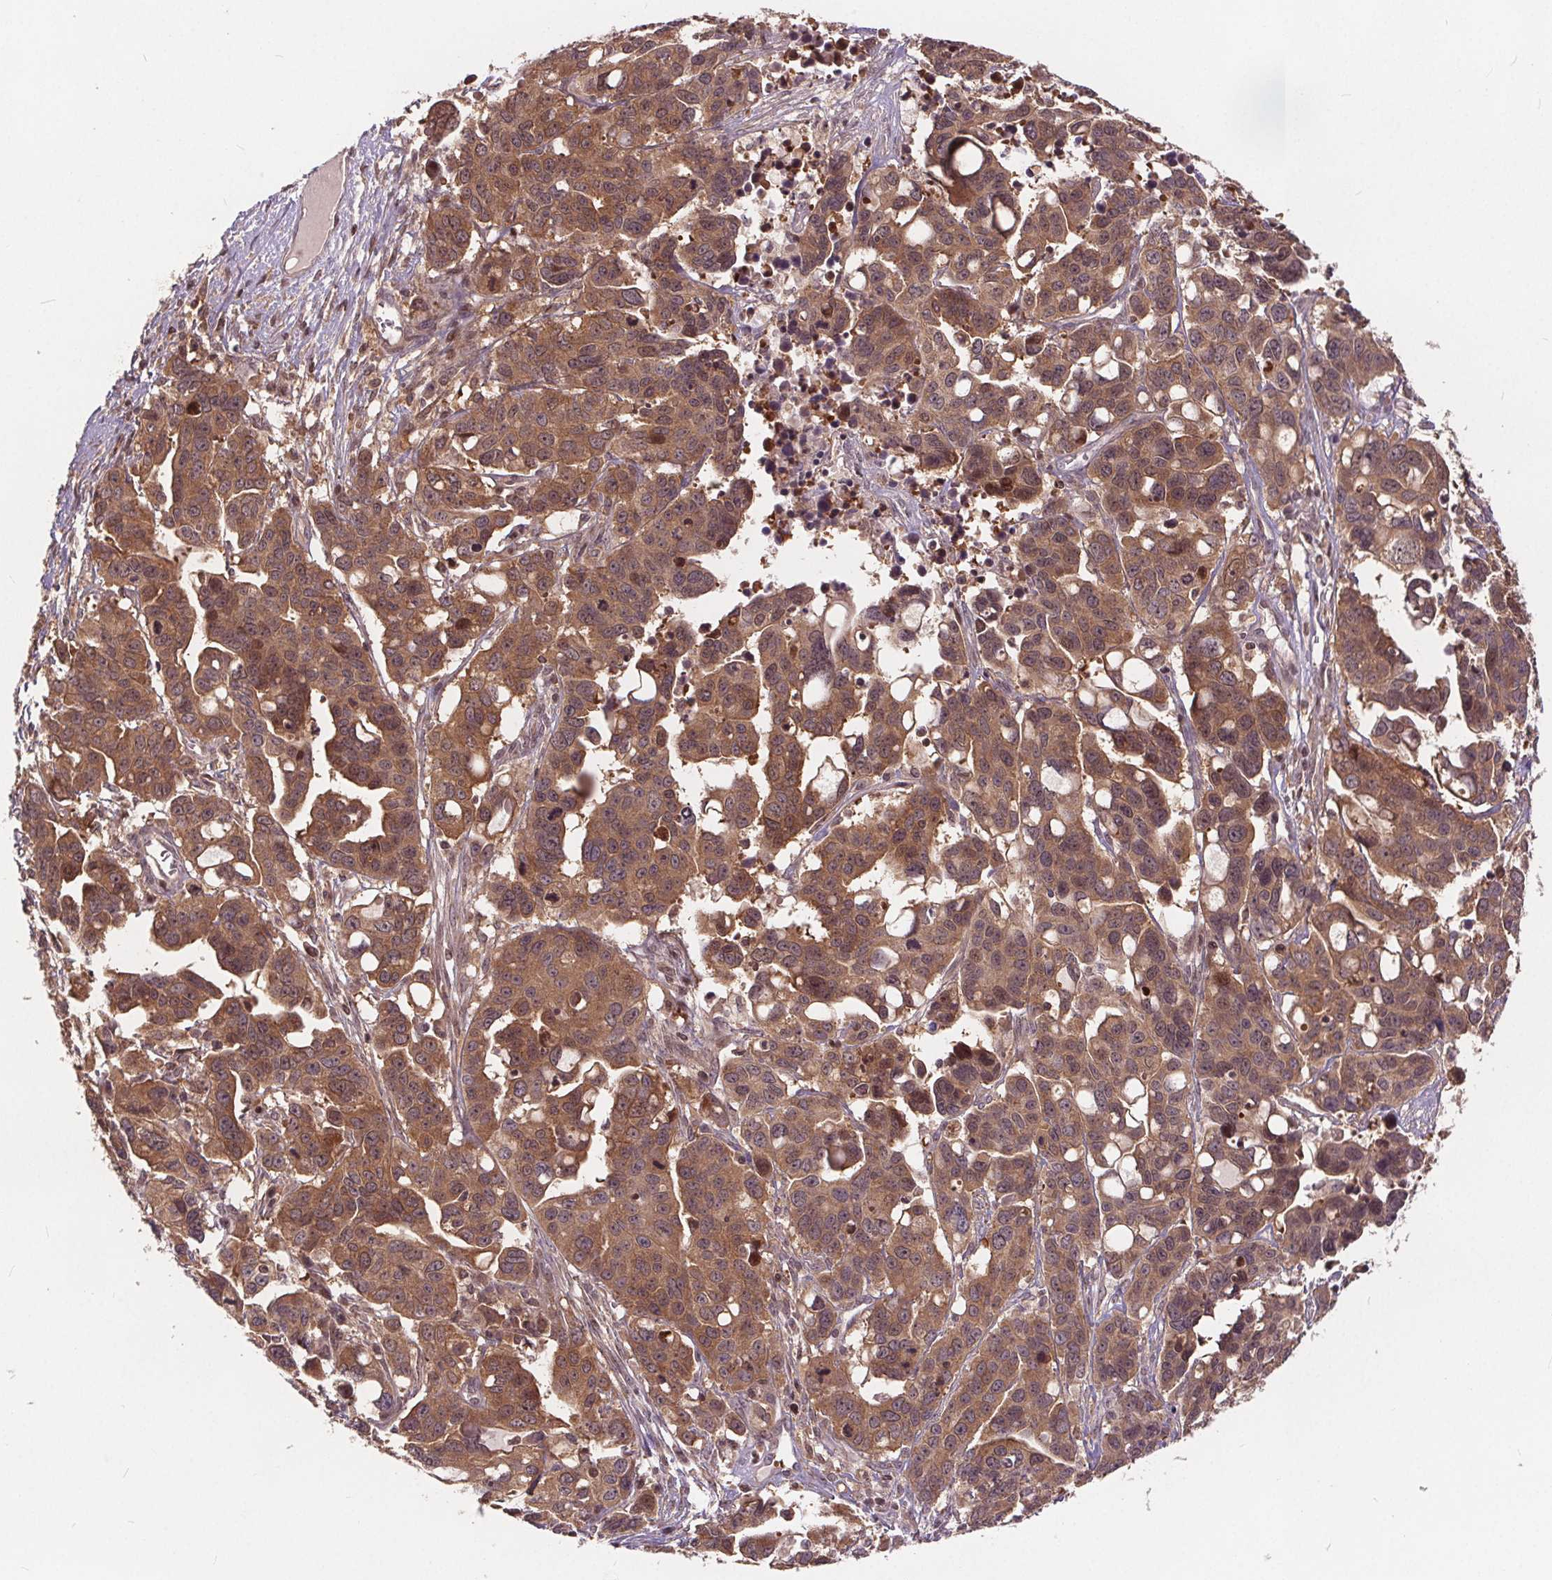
{"staining": {"intensity": "moderate", "quantity": ">75%", "location": "cytoplasmic/membranous"}, "tissue": "ovarian cancer", "cell_type": "Tumor cells", "image_type": "cancer", "snomed": [{"axis": "morphology", "description": "Carcinoma, endometroid"}, {"axis": "topography", "description": "Ovary"}], "caption": "Moderate cytoplasmic/membranous staining for a protein is seen in about >75% of tumor cells of ovarian cancer (endometroid carcinoma) using immunohistochemistry.", "gene": "HIF1AN", "patient": {"sex": "female", "age": 78}}